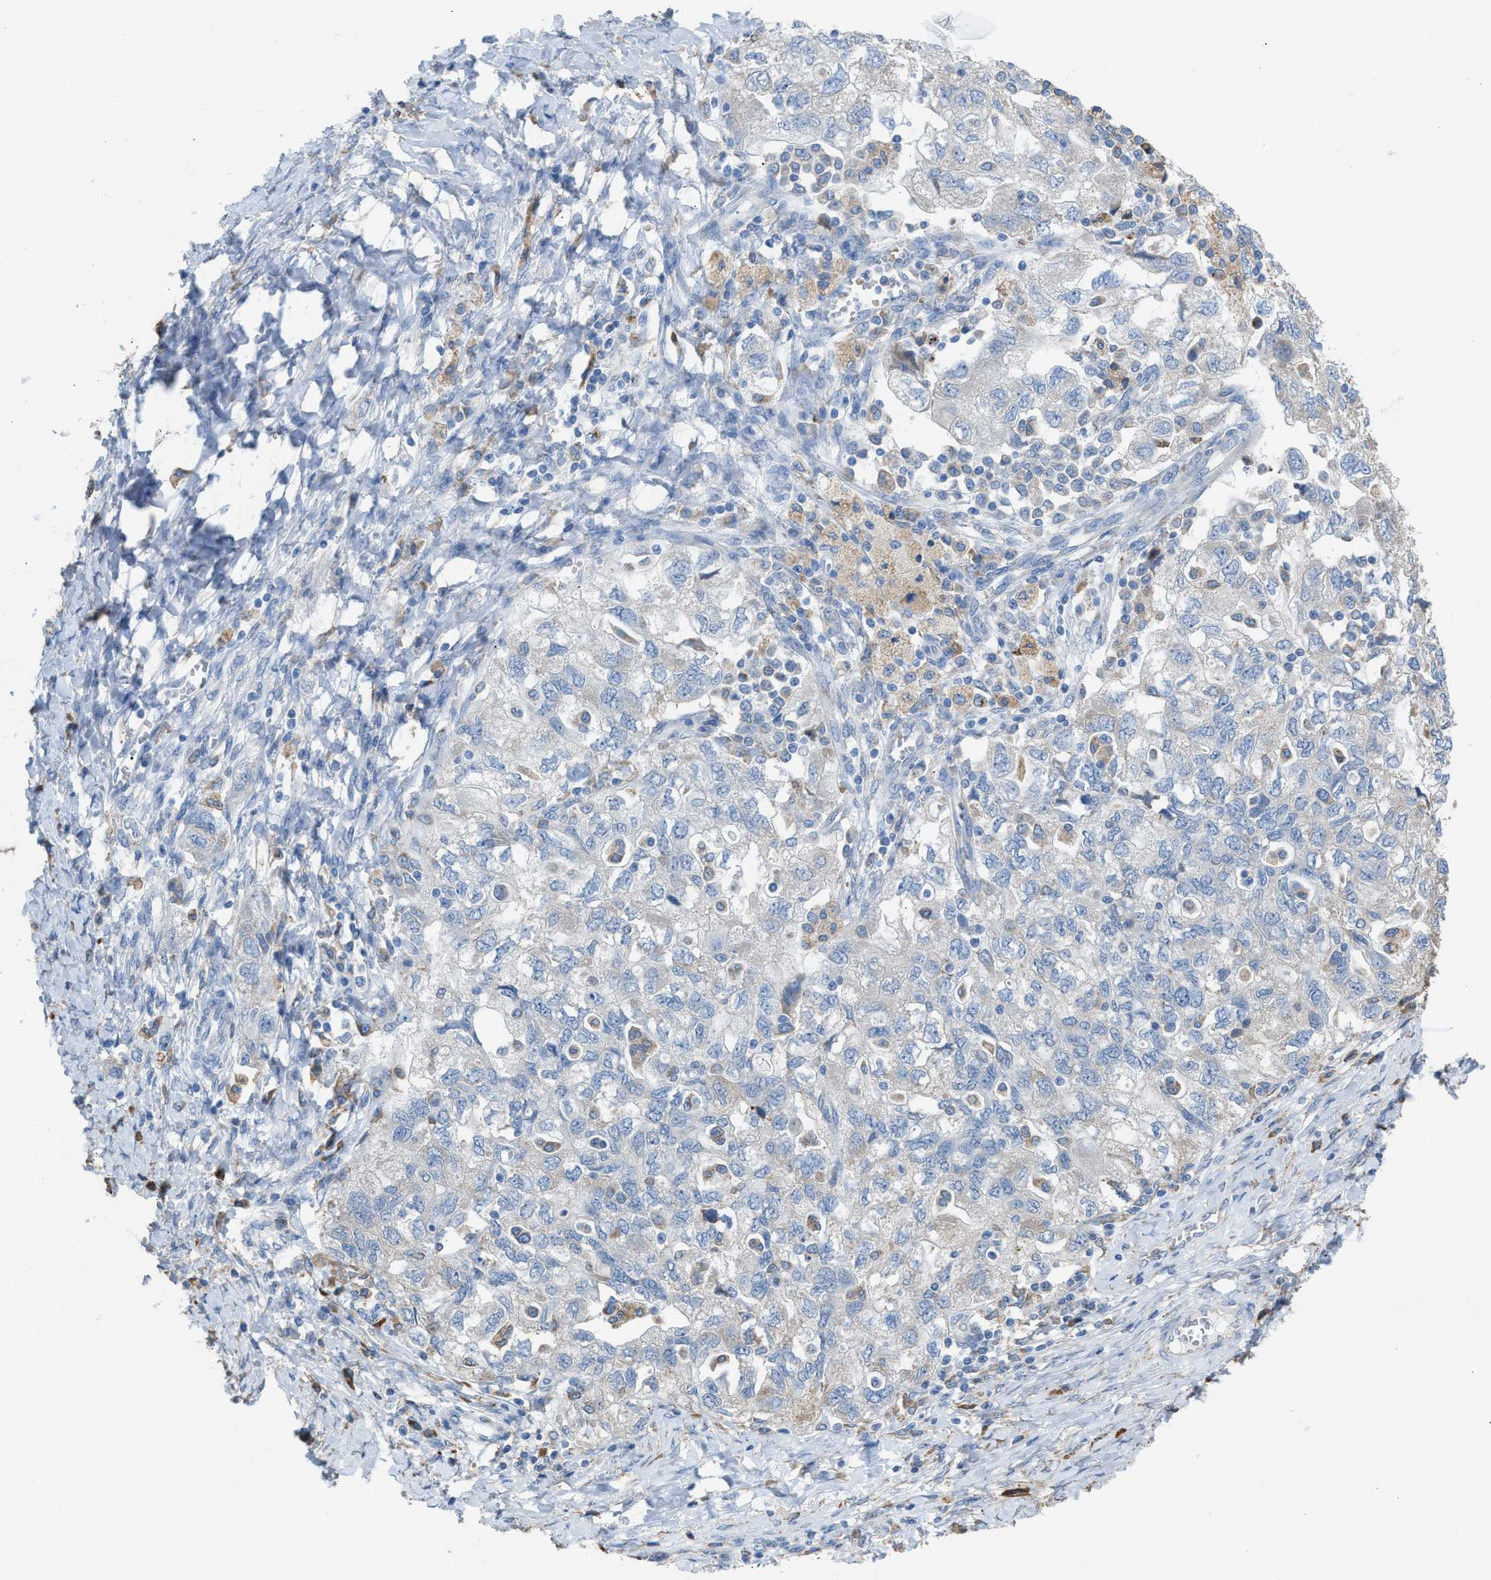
{"staining": {"intensity": "negative", "quantity": "none", "location": "none"}, "tissue": "ovarian cancer", "cell_type": "Tumor cells", "image_type": "cancer", "snomed": [{"axis": "morphology", "description": "Carcinoma, NOS"}, {"axis": "morphology", "description": "Cystadenocarcinoma, serous, NOS"}, {"axis": "topography", "description": "Ovary"}], "caption": "Immunohistochemistry photomicrograph of ovarian cancer (serous cystadenocarcinoma) stained for a protein (brown), which shows no expression in tumor cells.", "gene": "CA3", "patient": {"sex": "female", "age": 69}}